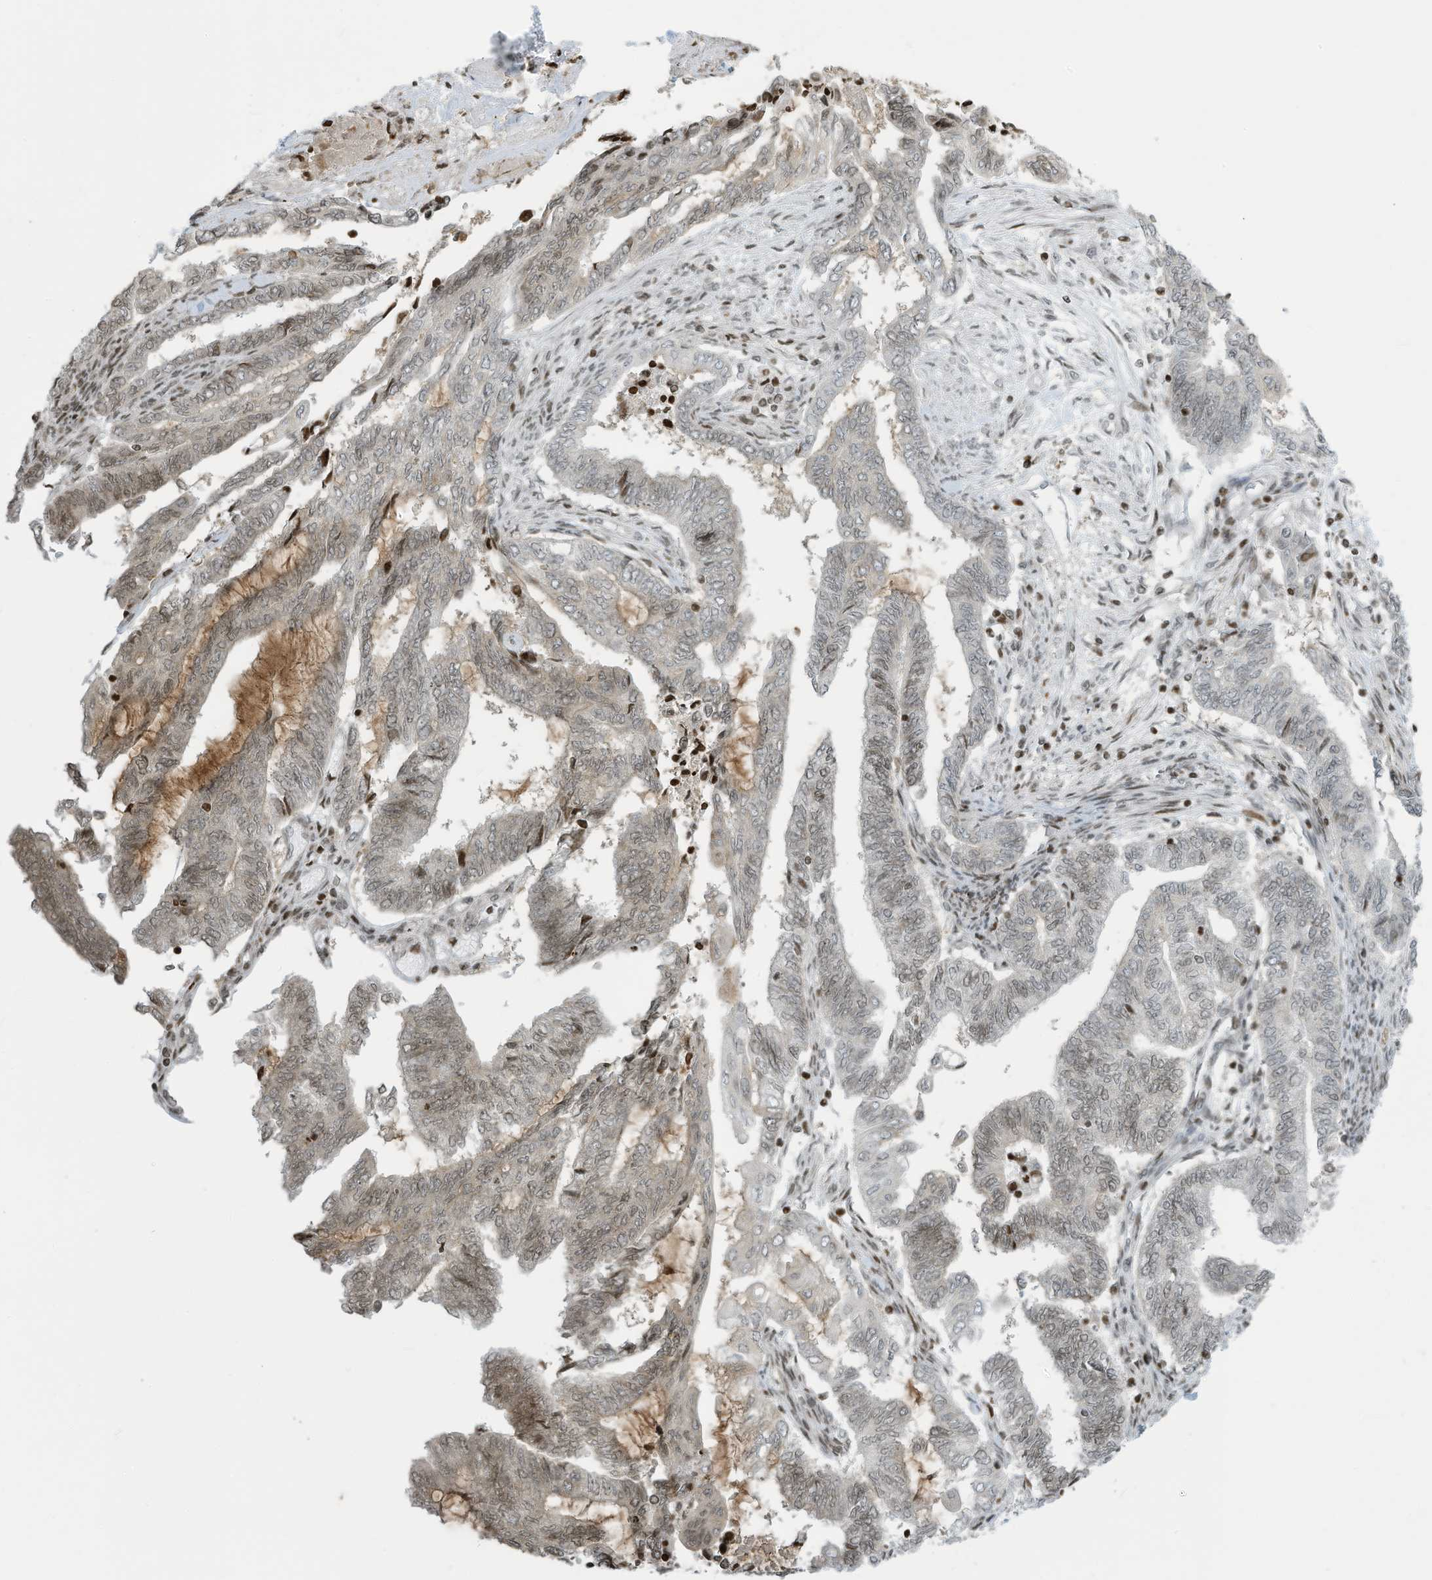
{"staining": {"intensity": "weak", "quantity": "<25%", "location": "nuclear"}, "tissue": "endometrial cancer", "cell_type": "Tumor cells", "image_type": "cancer", "snomed": [{"axis": "morphology", "description": "Adenocarcinoma, NOS"}, {"axis": "topography", "description": "Uterus"}, {"axis": "topography", "description": "Endometrium"}], "caption": "Protein analysis of endometrial adenocarcinoma shows no significant positivity in tumor cells.", "gene": "ADI1", "patient": {"sex": "female", "age": 70}}